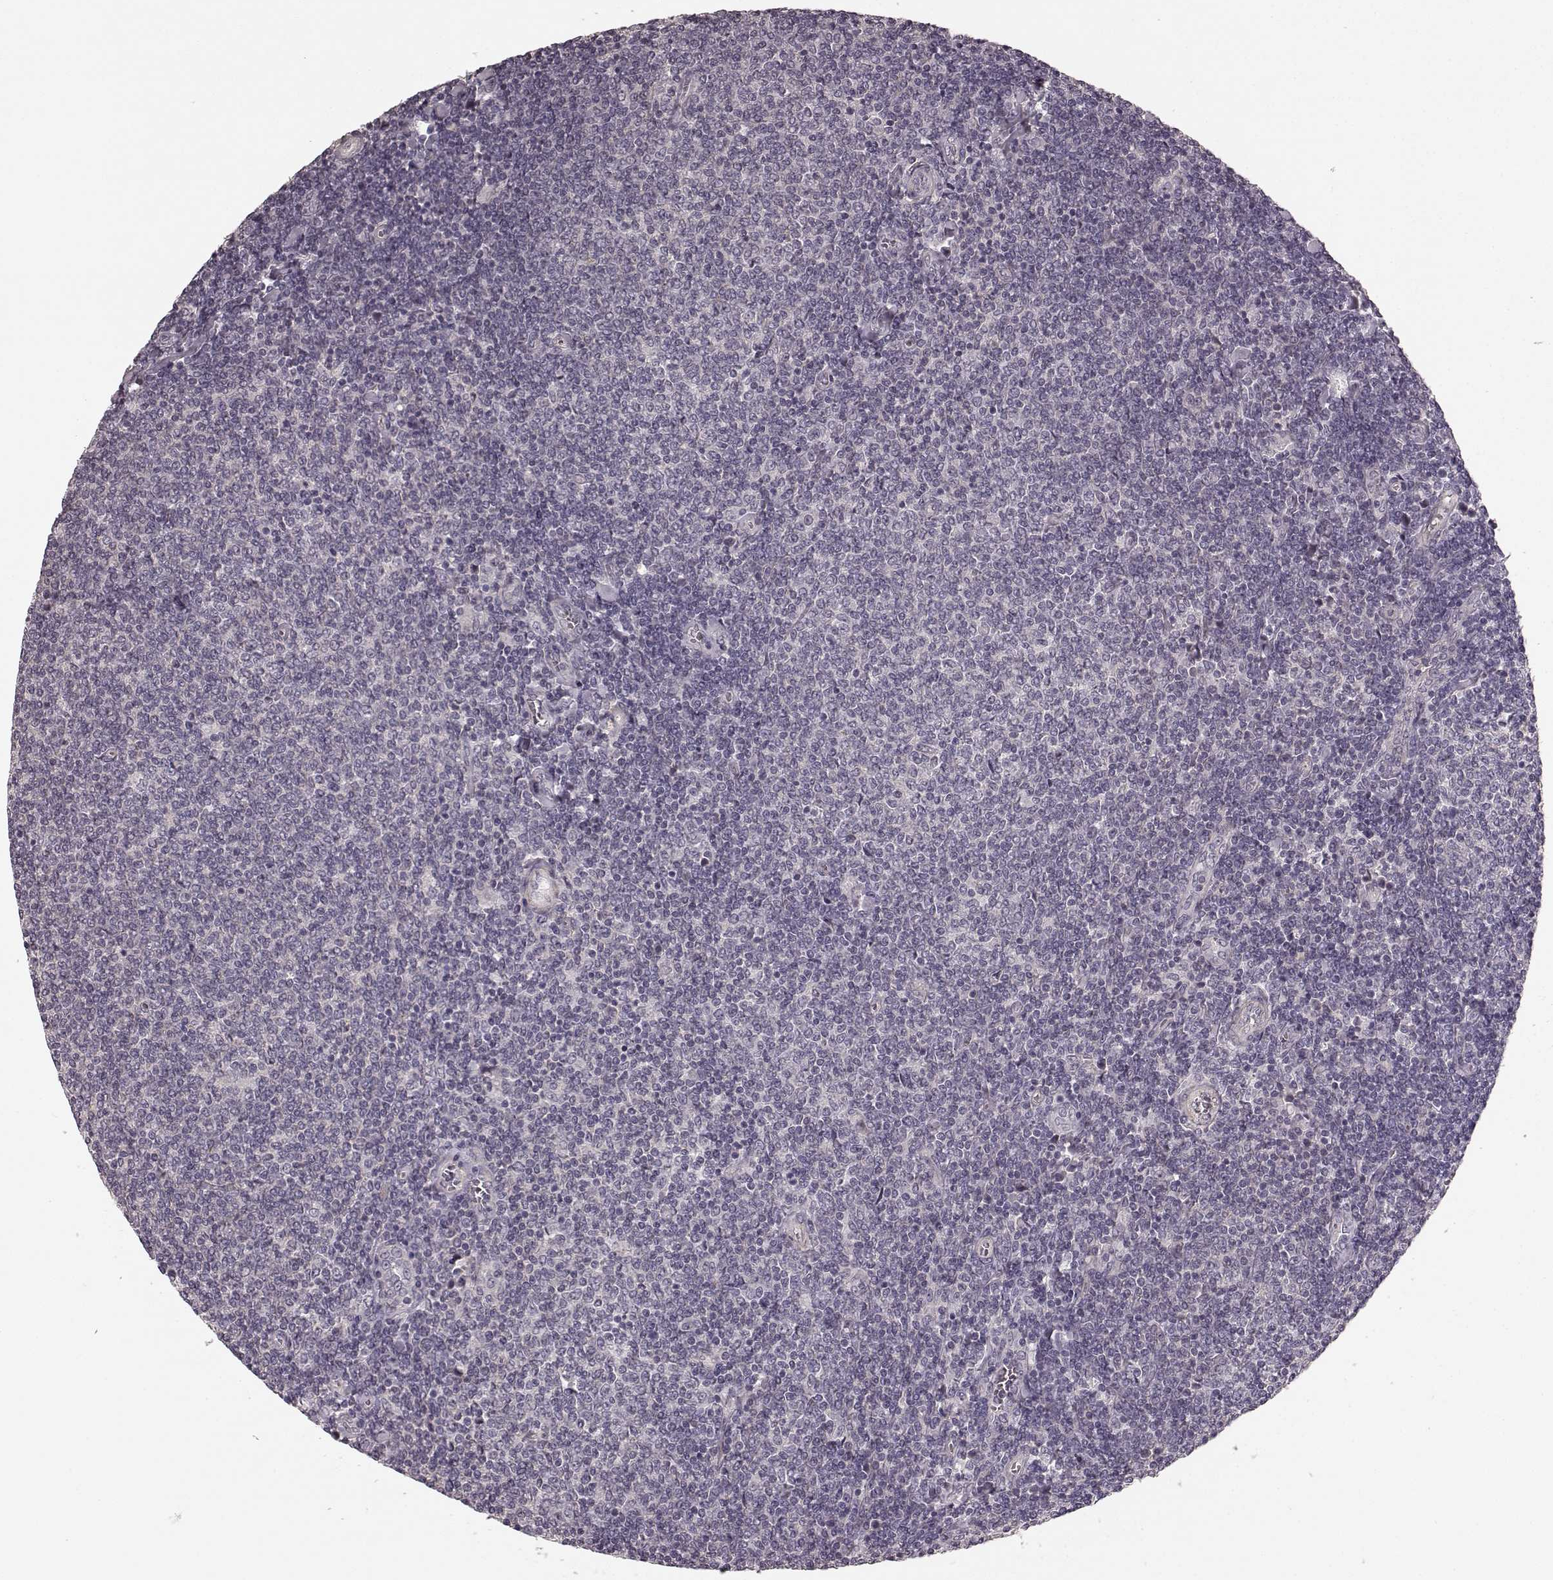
{"staining": {"intensity": "negative", "quantity": "none", "location": "none"}, "tissue": "lymphoma", "cell_type": "Tumor cells", "image_type": "cancer", "snomed": [{"axis": "morphology", "description": "Malignant lymphoma, non-Hodgkin's type, Low grade"}, {"axis": "topography", "description": "Lymph node"}], "caption": "IHC histopathology image of neoplastic tissue: human lymphoma stained with DAB displays no significant protein expression in tumor cells. (DAB immunohistochemistry (IHC), high magnification).", "gene": "PRKCE", "patient": {"sex": "male", "age": 52}}